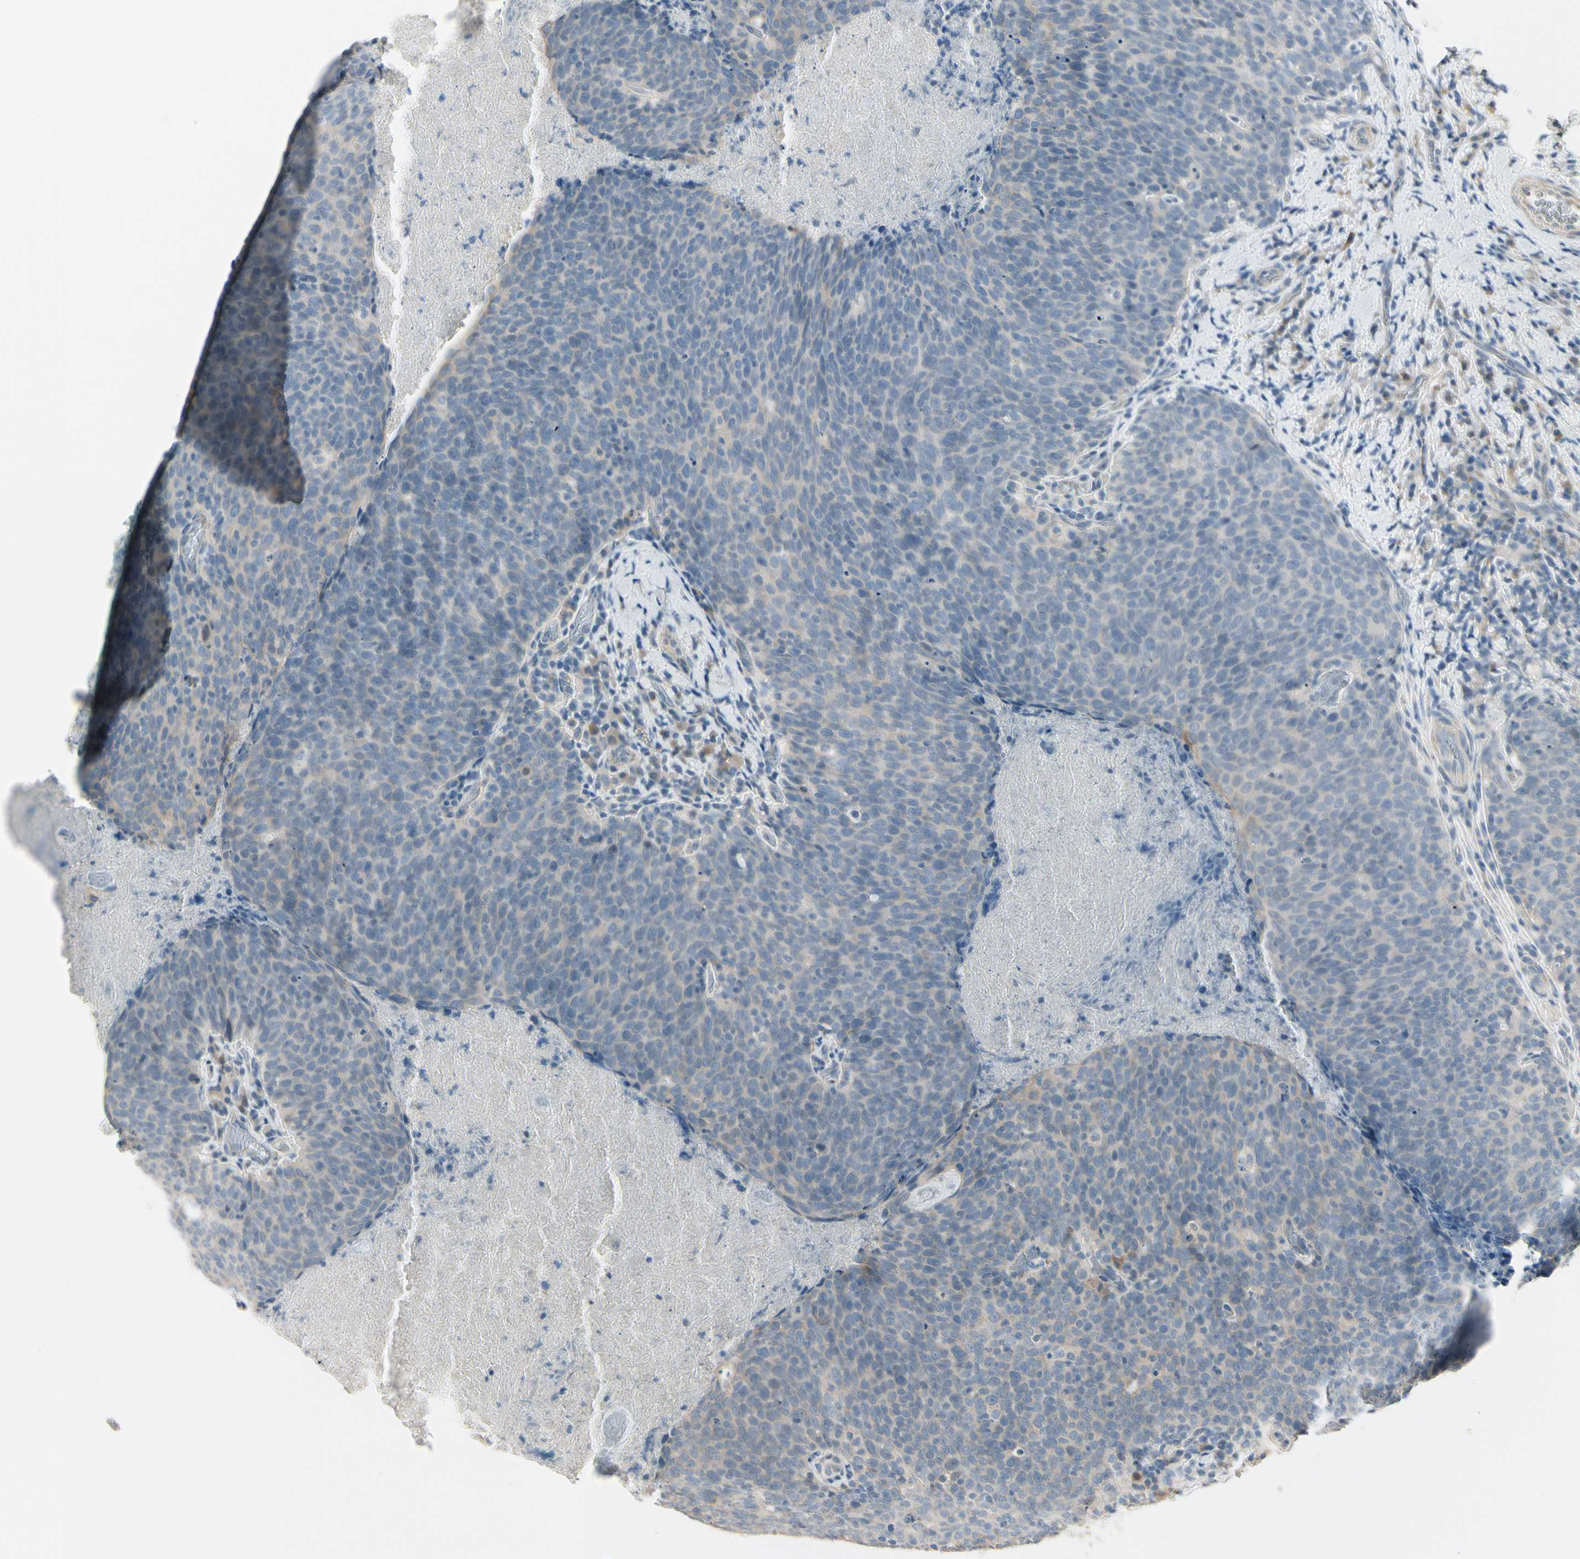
{"staining": {"intensity": "weak", "quantity": "<25%", "location": "cytoplasmic/membranous"}, "tissue": "head and neck cancer", "cell_type": "Tumor cells", "image_type": "cancer", "snomed": [{"axis": "morphology", "description": "Squamous cell carcinoma, NOS"}, {"axis": "morphology", "description": "Squamous cell carcinoma, metastatic, NOS"}, {"axis": "topography", "description": "Lymph node"}, {"axis": "topography", "description": "Head-Neck"}], "caption": "Protein analysis of head and neck metastatic squamous cell carcinoma shows no significant positivity in tumor cells.", "gene": "CYP2E1", "patient": {"sex": "male", "age": 62}}